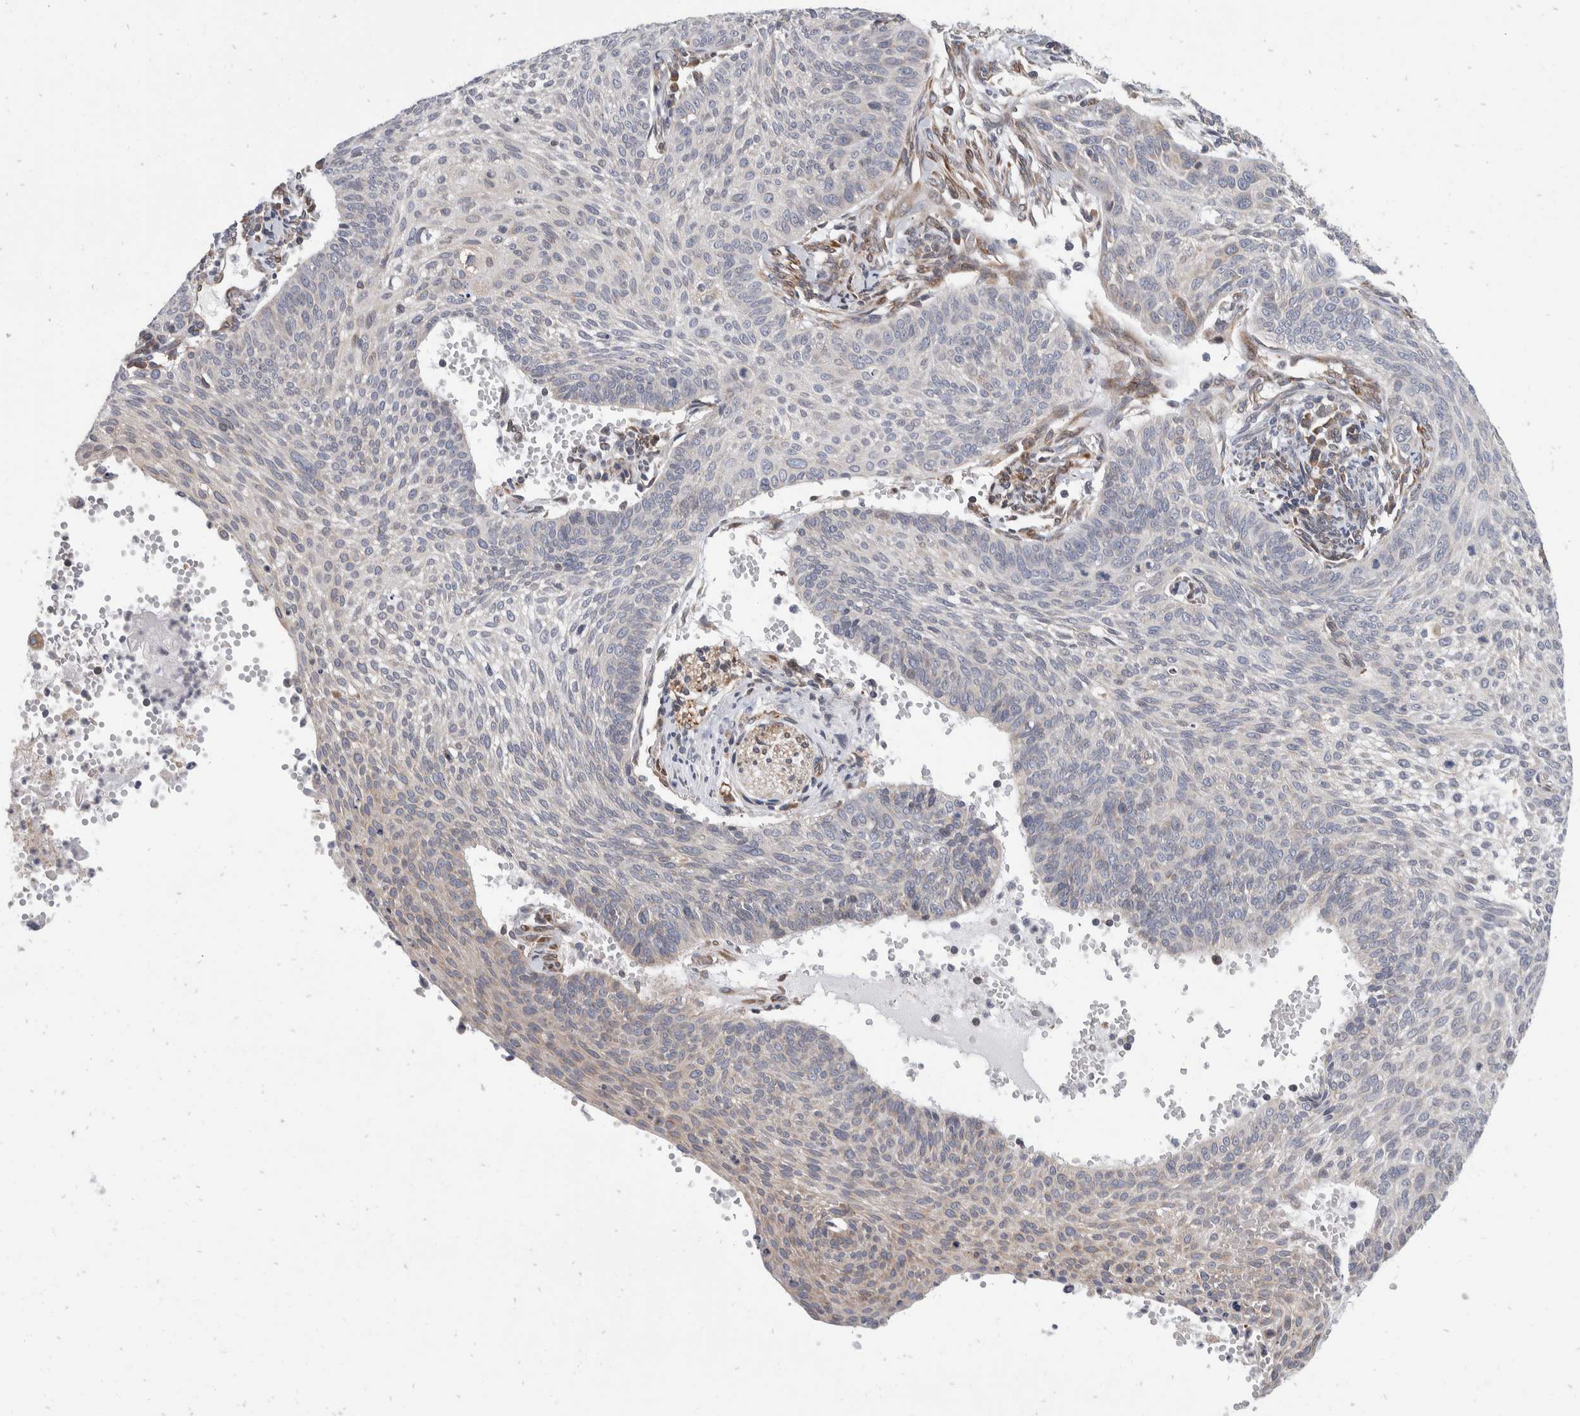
{"staining": {"intensity": "weak", "quantity": "<25%", "location": "cytoplasmic/membranous"}, "tissue": "cervical cancer", "cell_type": "Tumor cells", "image_type": "cancer", "snomed": [{"axis": "morphology", "description": "Squamous cell carcinoma, NOS"}, {"axis": "topography", "description": "Cervix"}], "caption": "Tumor cells are negative for brown protein staining in cervical cancer.", "gene": "TMEM245", "patient": {"sex": "female", "age": 70}}